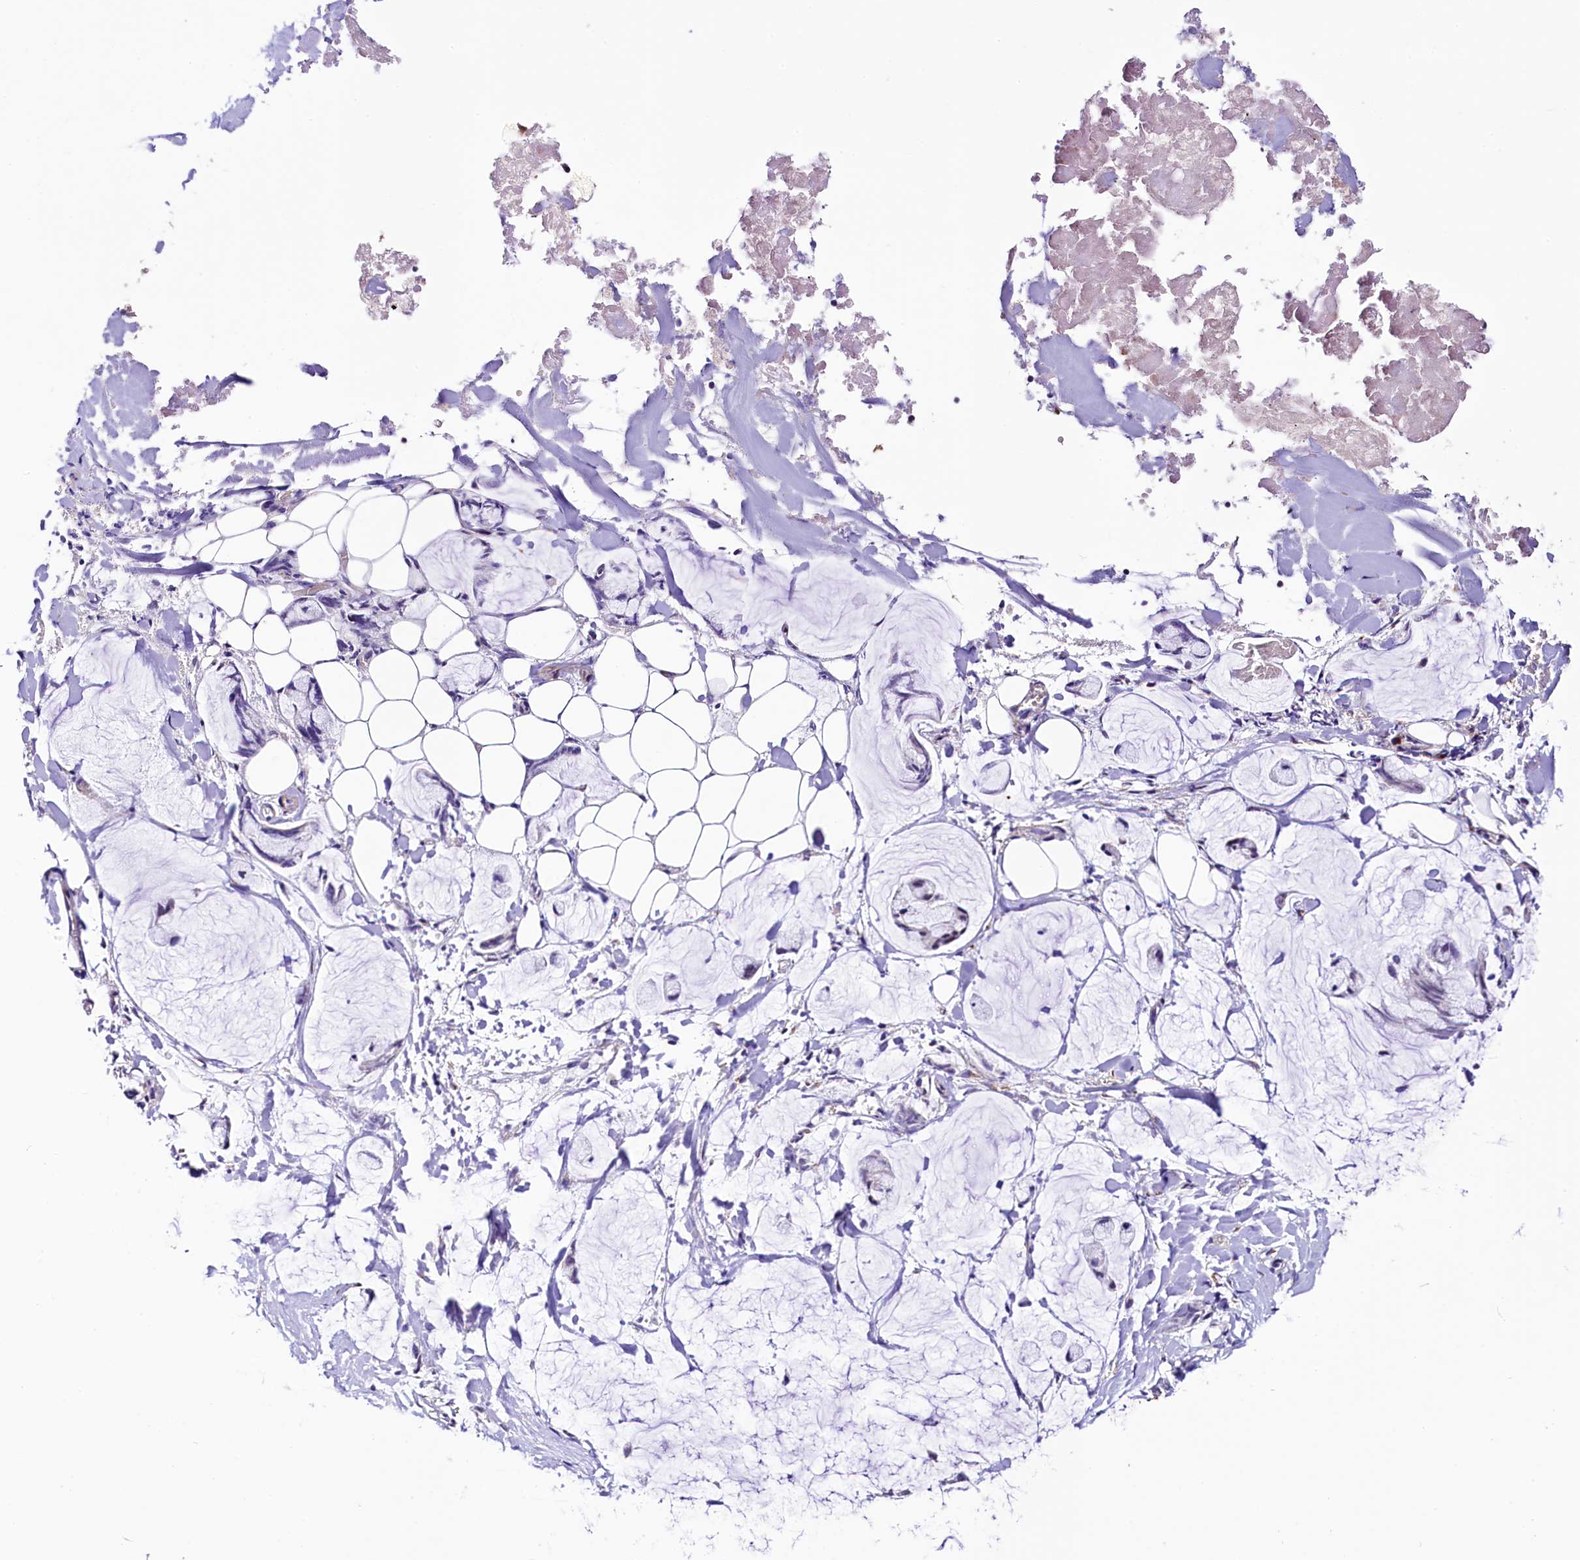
{"staining": {"intensity": "moderate", "quantity": "25%-75%", "location": "cytoplasmic/membranous"}, "tissue": "adipose tissue", "cell_type": "Adipocytes", "image_type": "normal", "snomed": [{"axis": "morphology", "description": "Normal tissue, NOS"}, {"axis": "morphology", "description": "Adenocarcinoma, NOS"}, {"axis": "topography", "description": "Colon"}, {"axis": "topography", "description": "Peripheral nerve tissue"}], "caption": "Protein expression analysis of benign adipose tissue demonstrates moderate cytoplasmic/membranous positivity in about 25%-75% of adipocytes. The protein of interest is shown in brown color, while the nuclei are stained blue.", "gene": "TRMT112", "patient": {"sex": "male", "age": 14}}